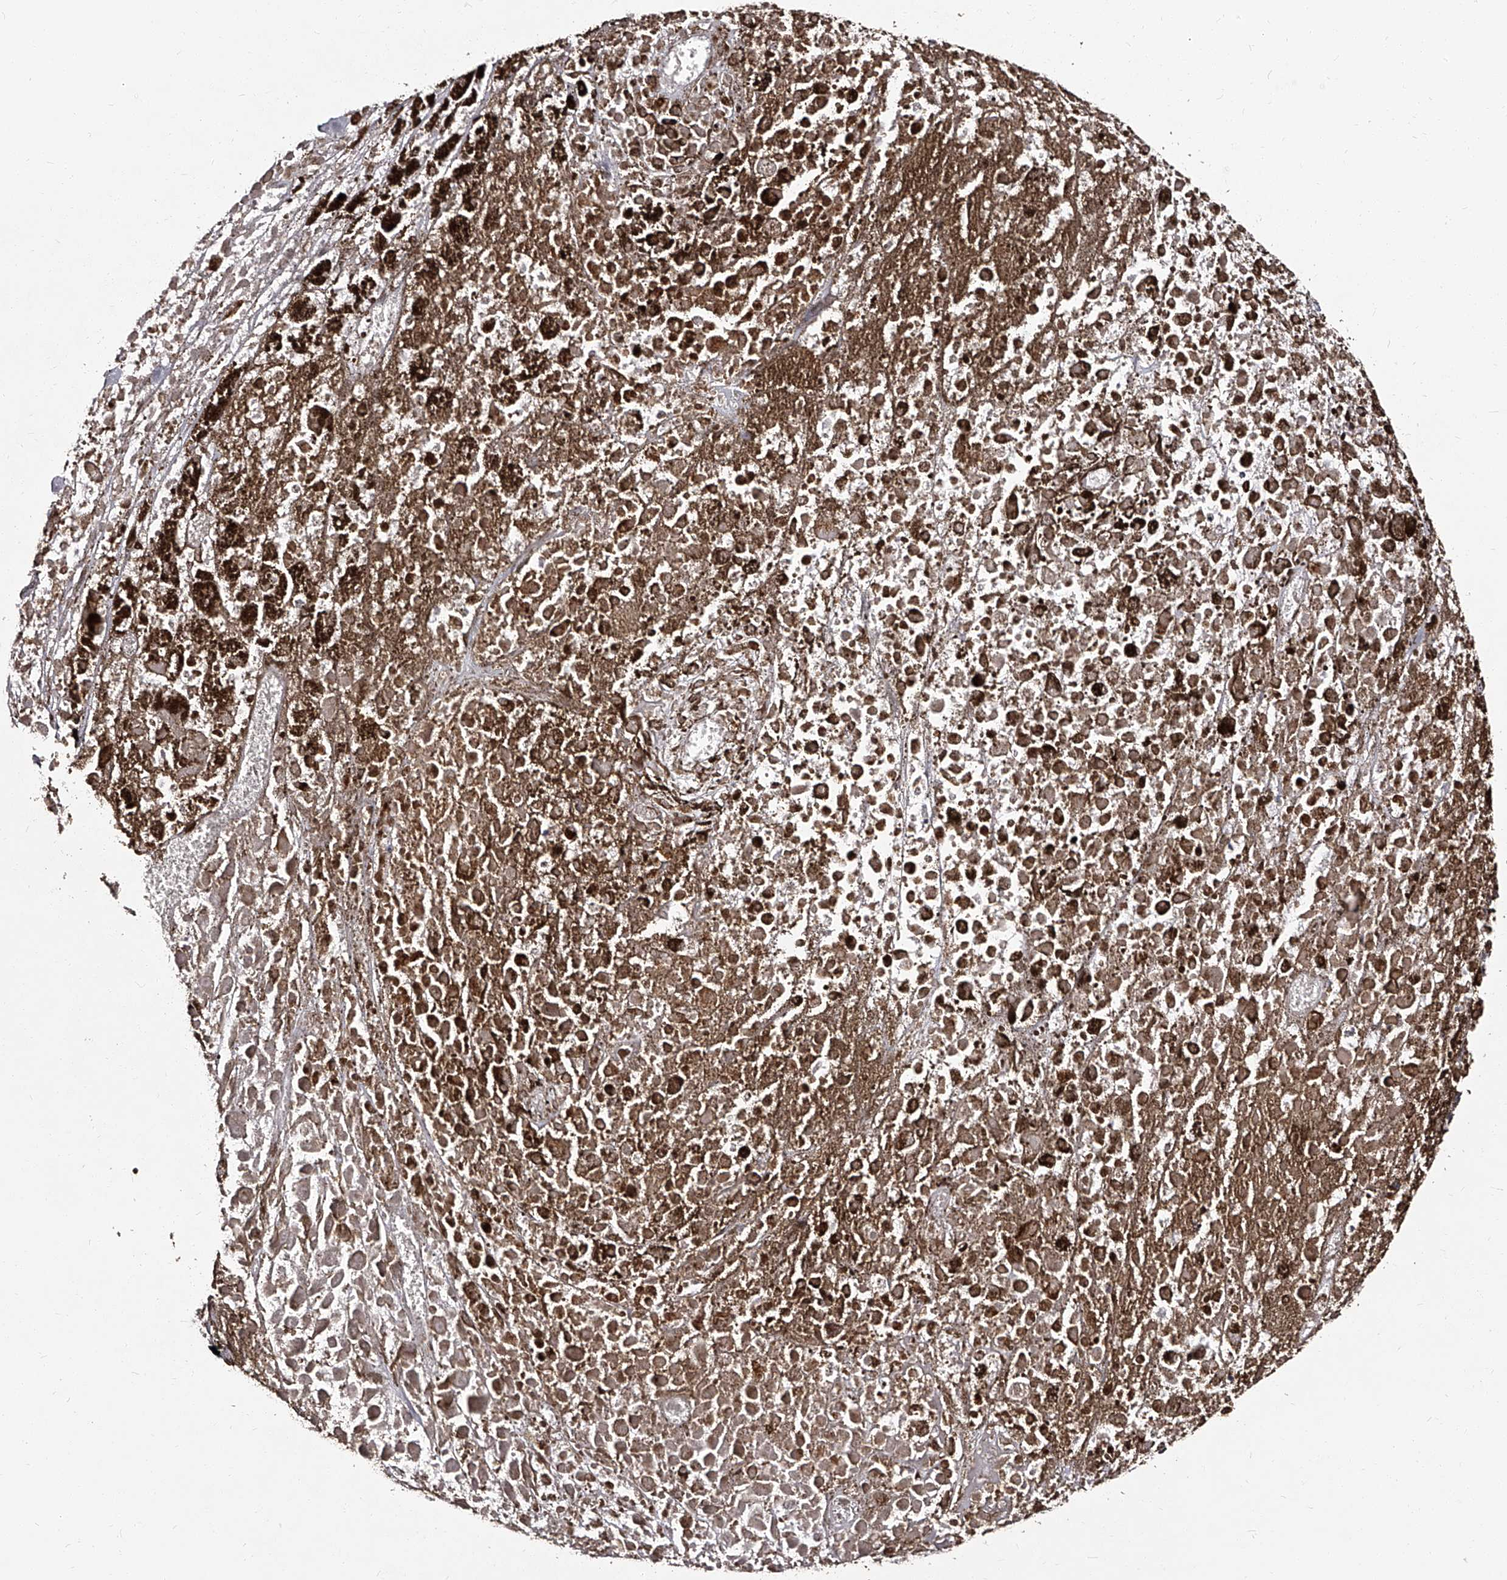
{"staining": {"intensity": "negative", "quantity": "none", "location": "none"}, "tissue": "melanoma", "cell_type": "Tumor cells", "image_type": "cancer", "snomed": [{"axis": "morphology", "description": "Malignant melanoma, Metastatic site"}, {"axis": "topography", "description": "Lymph node"}], "caption": "Malignant melanoma (metastatic site) was stained to show a protein in brown. There is no significant positivity in tumor cells.", "gene": "RSC1A1", "patient": {"sex": "male", "age": 59}}